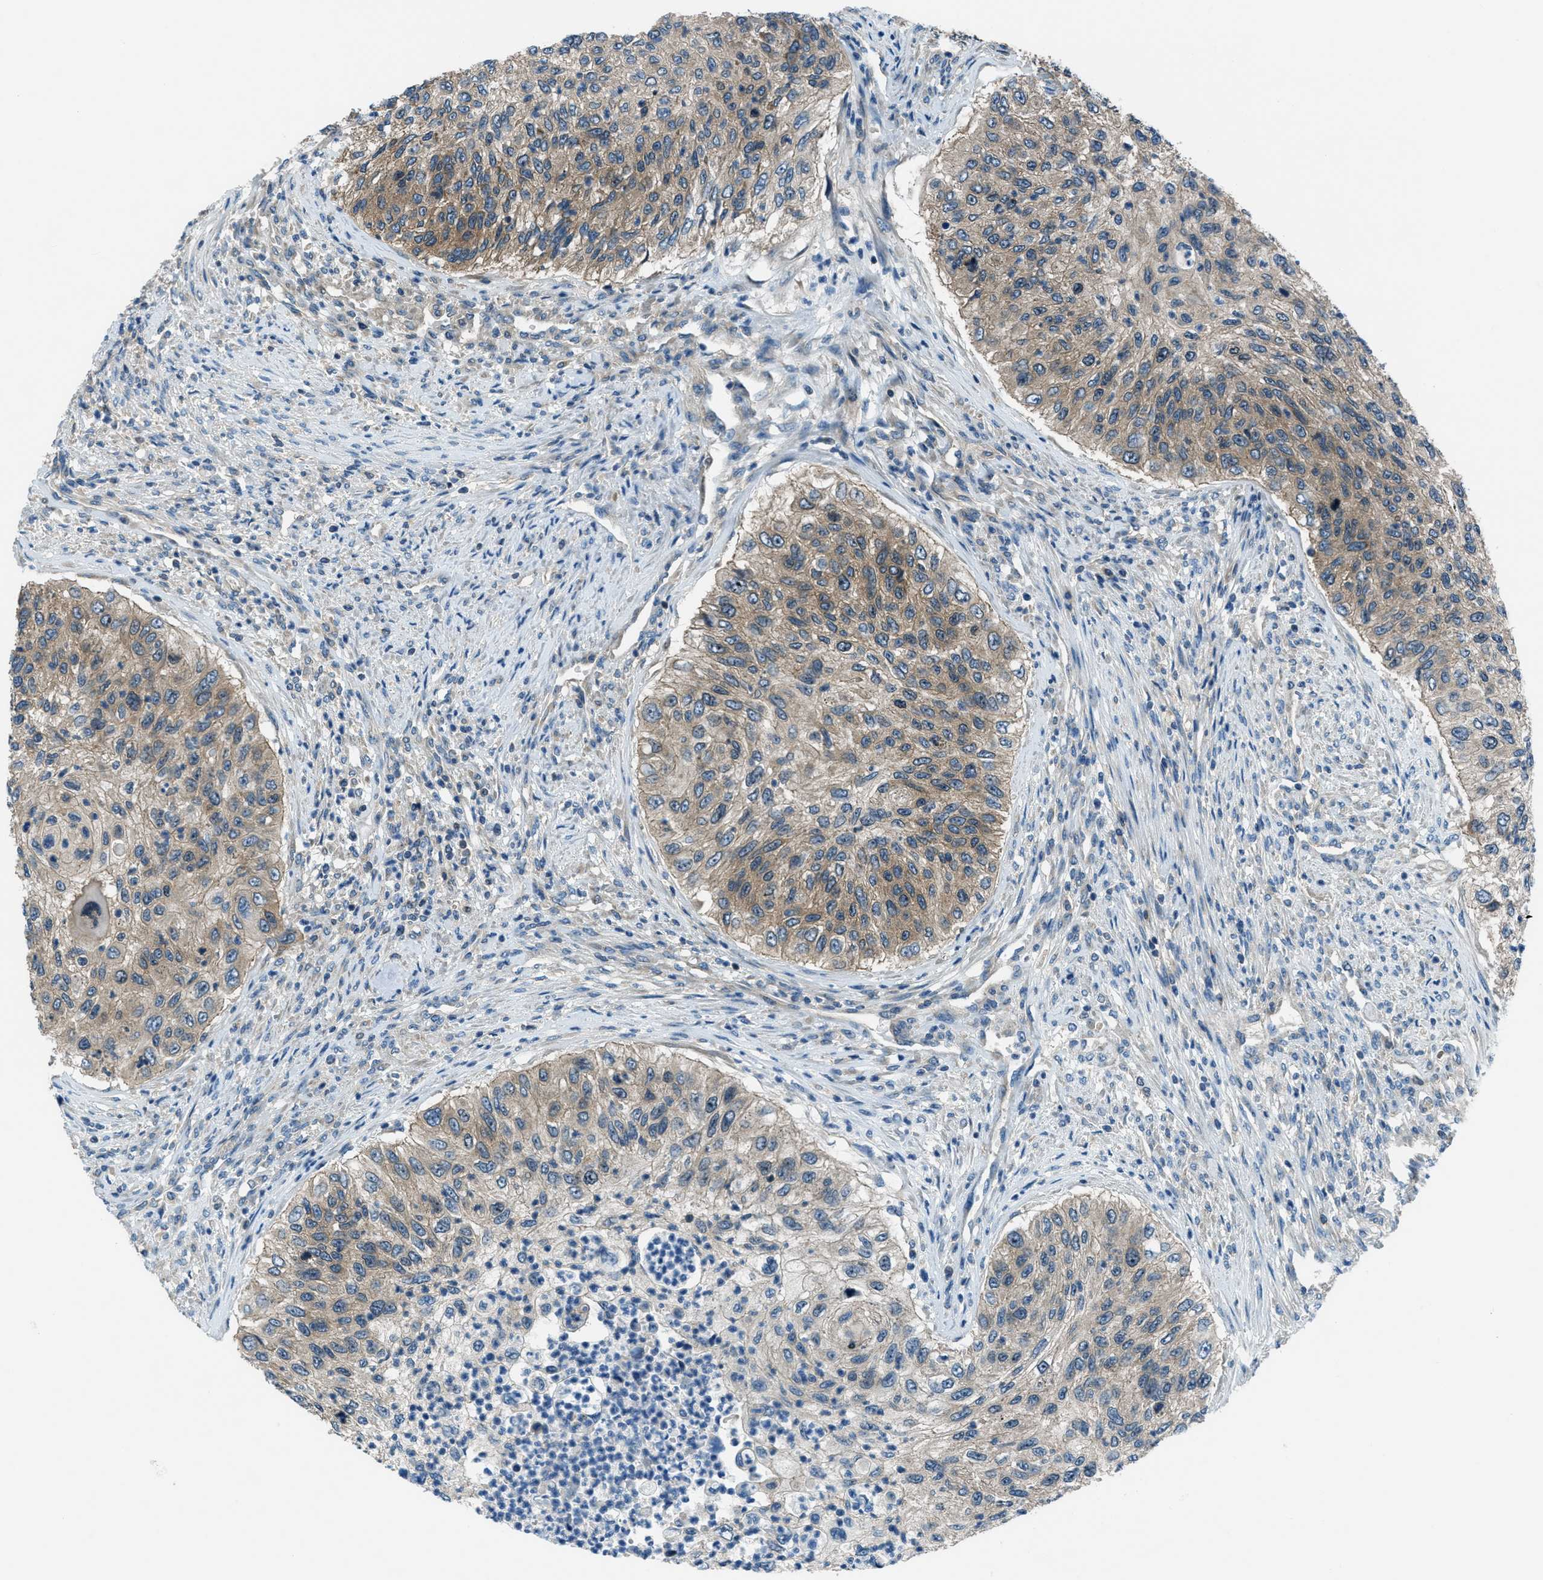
{"staining": {"intensity": "weak", "quantity": ">75%", "location": "cytoplasmic/membranous"}, "tissue": "urothelial cancer", "cell_type": "Tumor cells", "image_type": "cancer", "snomed": [{"axis": "morphology", "description": "Urothelial carcinoma, High grade"}, {"axis": "topography", "description": "Urinary bladder"}], "caption": "A low amount of weak cytoplasmic/membranous expression is seen in about >75% of tumor cells in urothelial cancer tissue.", "gene": "ARFGAP2", "patient": {"sex": "female", "age": 60}}